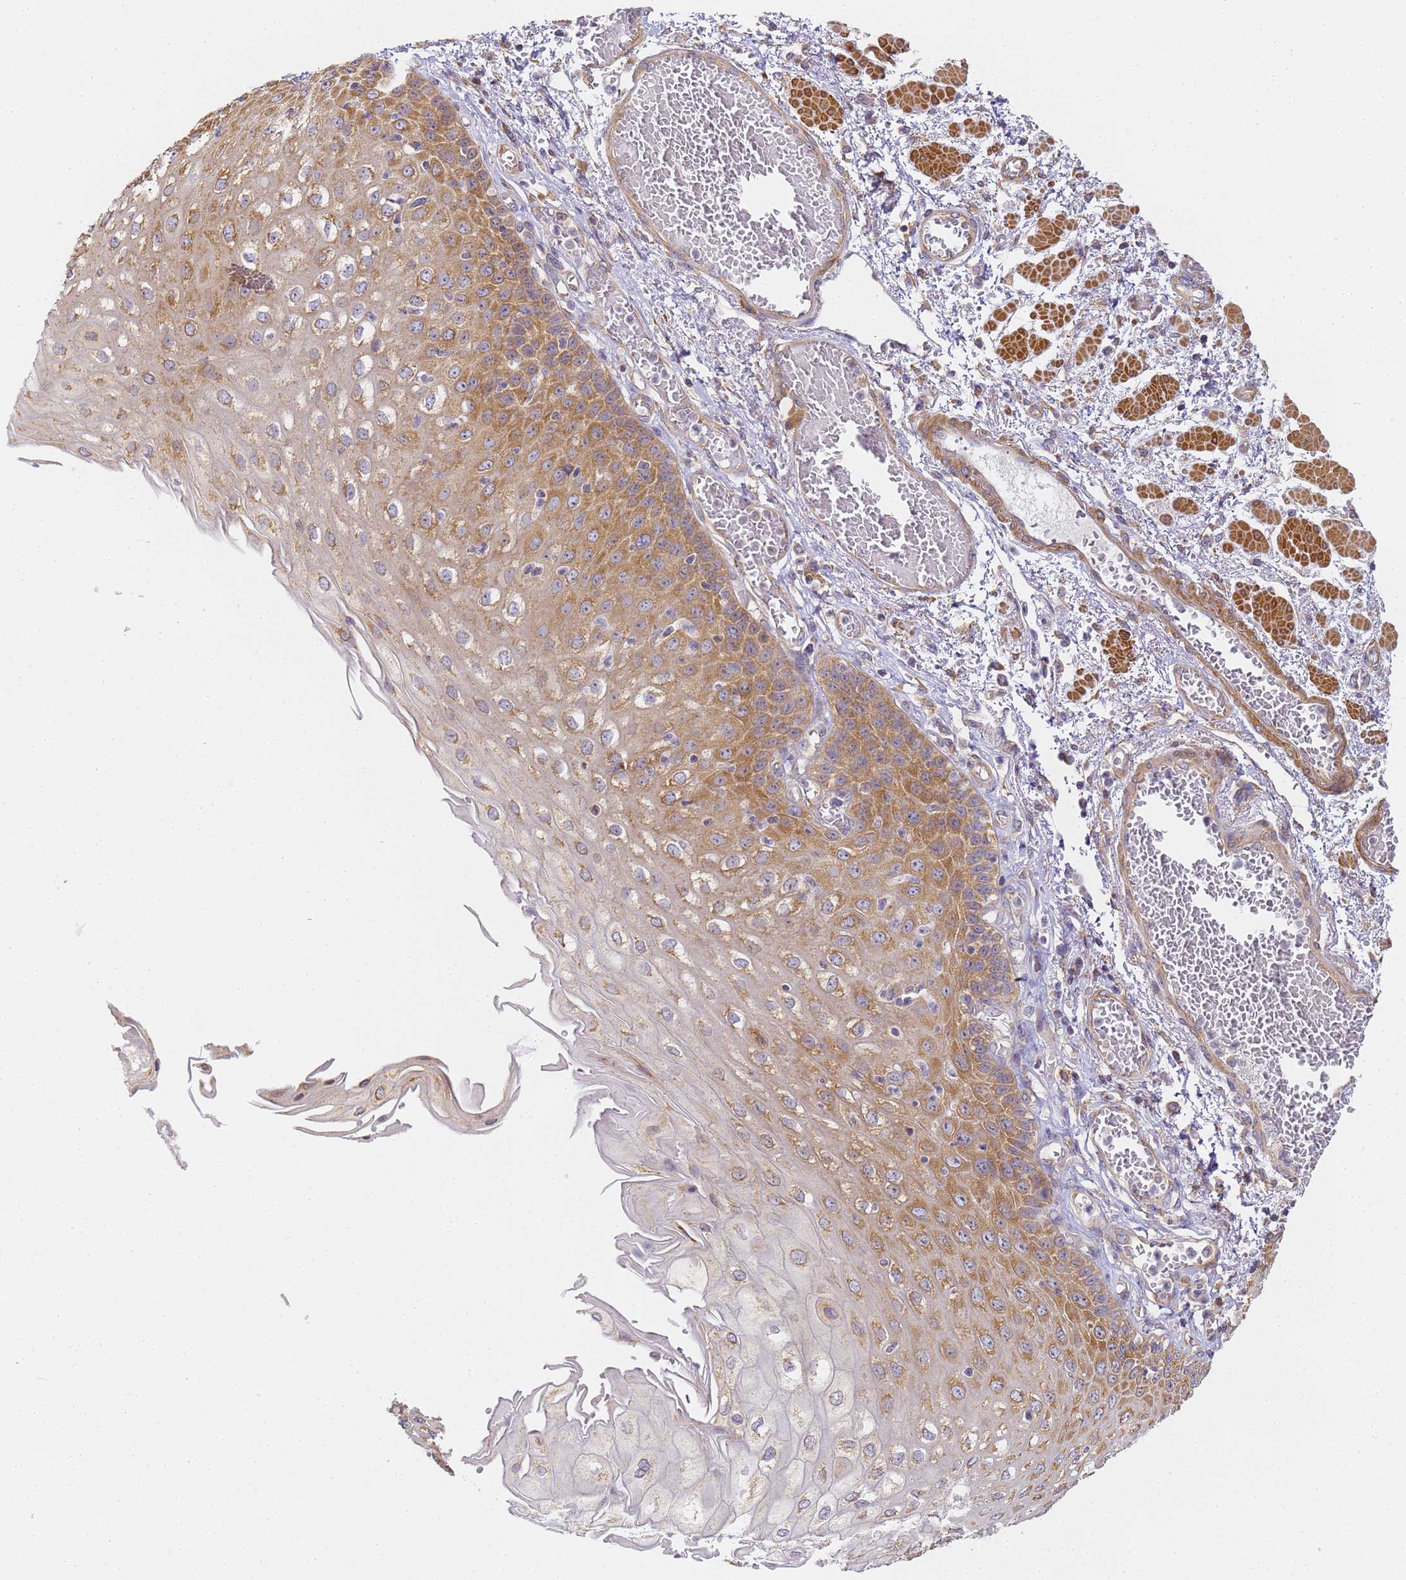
{"staining": {"intensity": "strong", "quantity": ">75%", "location": "cytoplasmic/membranous"}, "tissue": "esophagus", "cell_type": "Squamous epithelial cells", "image_type": "normal", "snomed": [{"axis": "morphology", "description": "Normal tissue, NOS"}, {"axis": "topography", "description": "Esophagus"}], "caption": "This photomicrograph displays immunohistochemistry (IHC) staining of normal human esophagus, with high strong cytoplasmic/membranous staining in approximately >75% of squamous epithelial cells.", "gene": "RPL13A", "patient": {"sex": "male", "age": 81}}